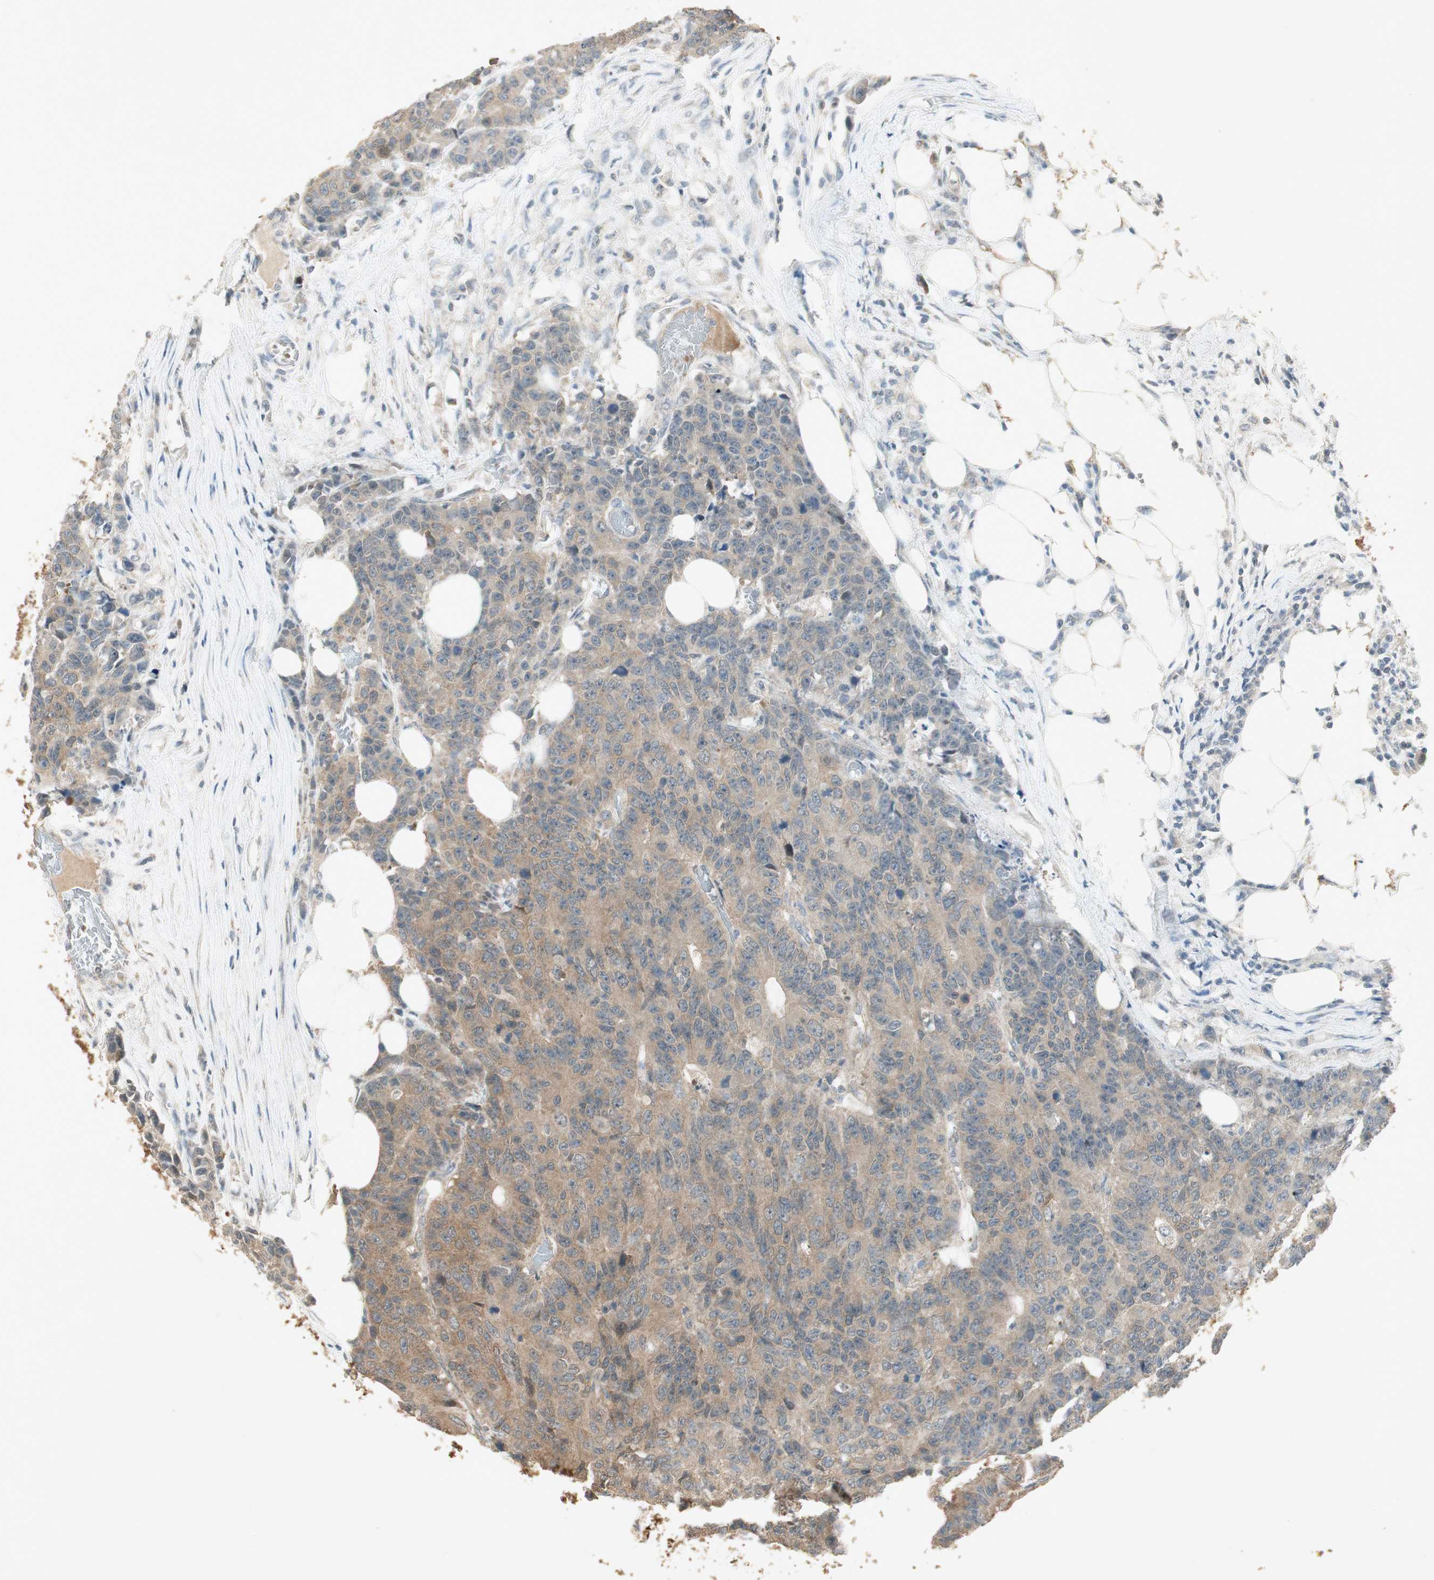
{"staining": {"intensity": "moderate", "quantity": ">75%", "location": "cytoplasmic/membranous"}, "tissue": "colorectal cancer", "cell_type": "Tumor cells", "image_type": "cancer", "snomed": [{"axis": "morphology", "description": "Adenocarcinoma, NOS"}, {"axis": "topography", "description": "Colon"}], "caption": "IHC image of adenocarcinoma (colorectal) stained for a protein (brown), which exhibits medium levels of moderate cytoplasmic/membranous positivity in approximately >75% of tumor cells.", "gene": "USP2", "patient": {"sex": "female", "age": 86}}